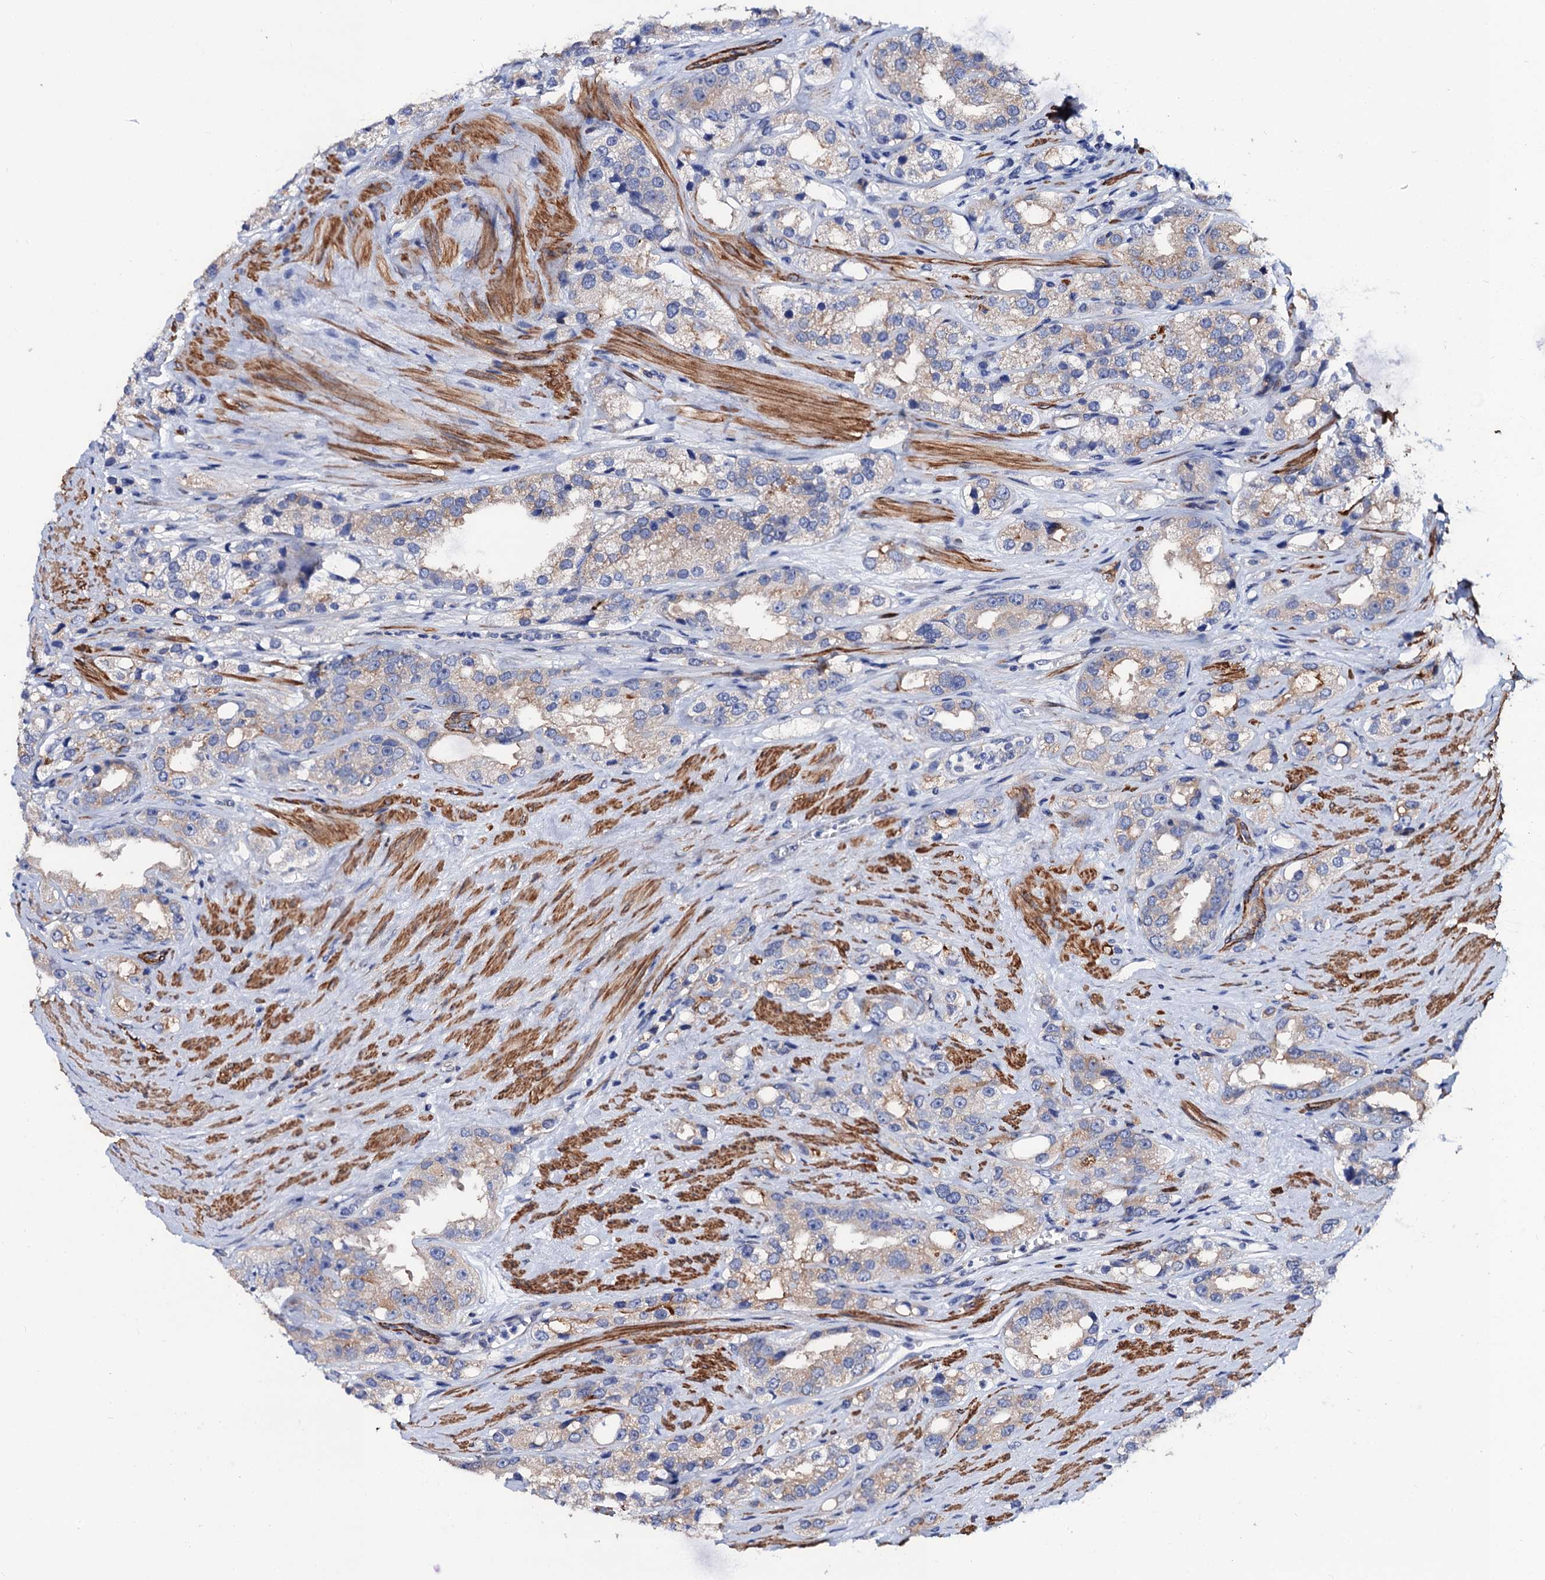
{"staining": {"intensity": "weak", "quantity": "25%-75%", "location": "cytoplasmic/membranous"}, "tissue": "prostate cancer", "cell_type": "Tumor cells", "image_type": "cancer", "snomed": [{"axis": "morphology", "description": "Adenocarcinoma, NOS"}, {"axis": "topography", "description": "Prostate"}], "caption": "This is an image of IHC staining of prostate cancer, which shows weak positivity in the cytoplasmic/membranous of tumor cells.", "gene": "ZDHHC18", "patient": {"sex": "male", "age": 79}}